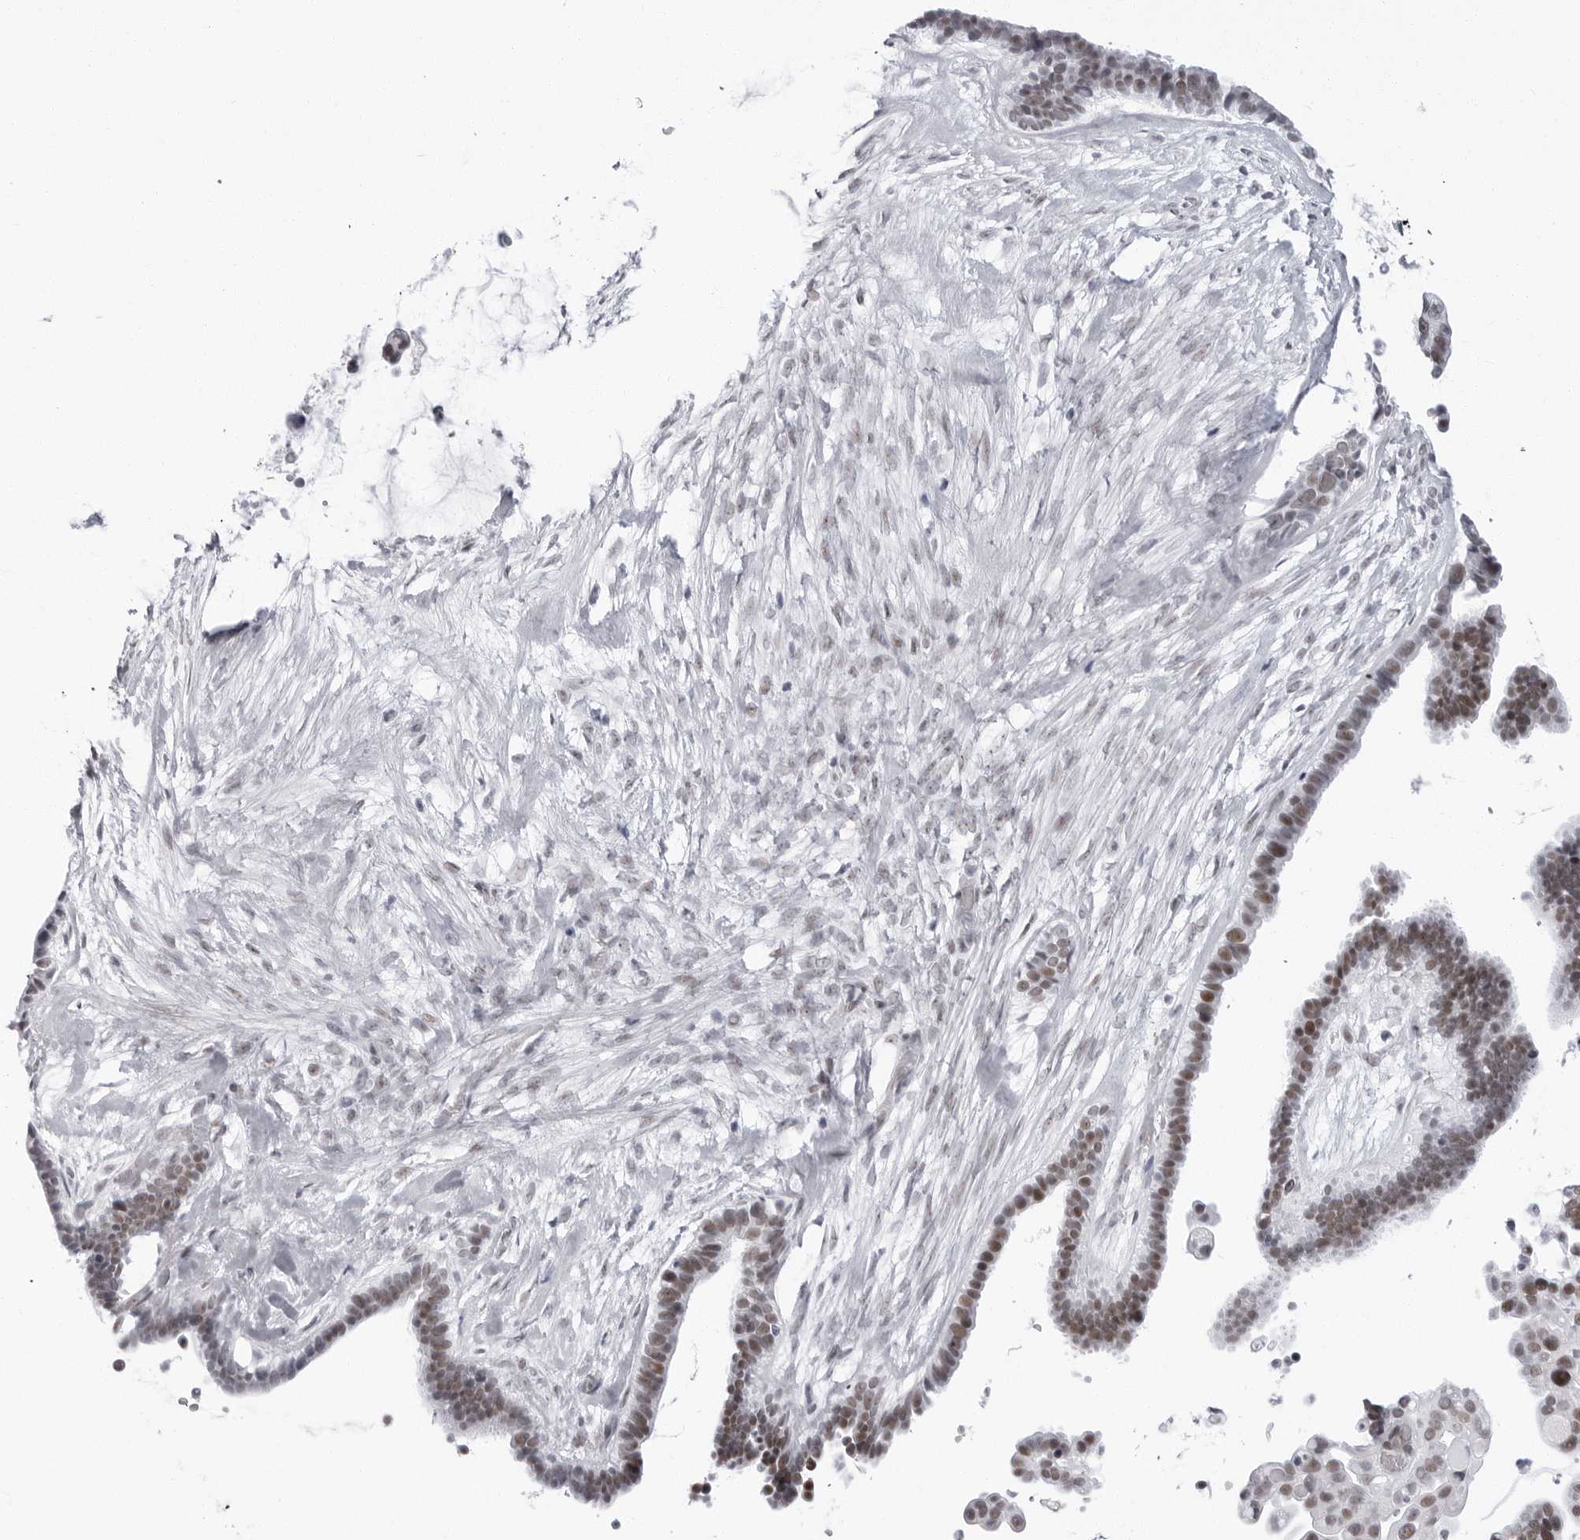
{"staining": {"intensity": "moderate", "quantity": ">75%", "location": "nuclear"}, "tissue": "ovarian cancer", "cell_type": "Tumor cells", "image_type": "cancer", "snomed": [{"axis": "morphology", "description": "Cystadenocarcinoma, serous, NOS"}, {"axis": "topography", "description": "Ovary"}], "caption": "Ovarian cancer stained with DAB (3,3'-diaminobenzidine) immunohistochemistry shows medium levels of moderate nuclear staining in about >75% of tumor cells. The staining is performed using DAB (3,3'-diaminobenzidine) brown chromogen to label protein expression. The nuclei are counter-stained blue using hematoxylin.", "gene": "VEZF1", "patient": {"sex": "female", "age": 56}}